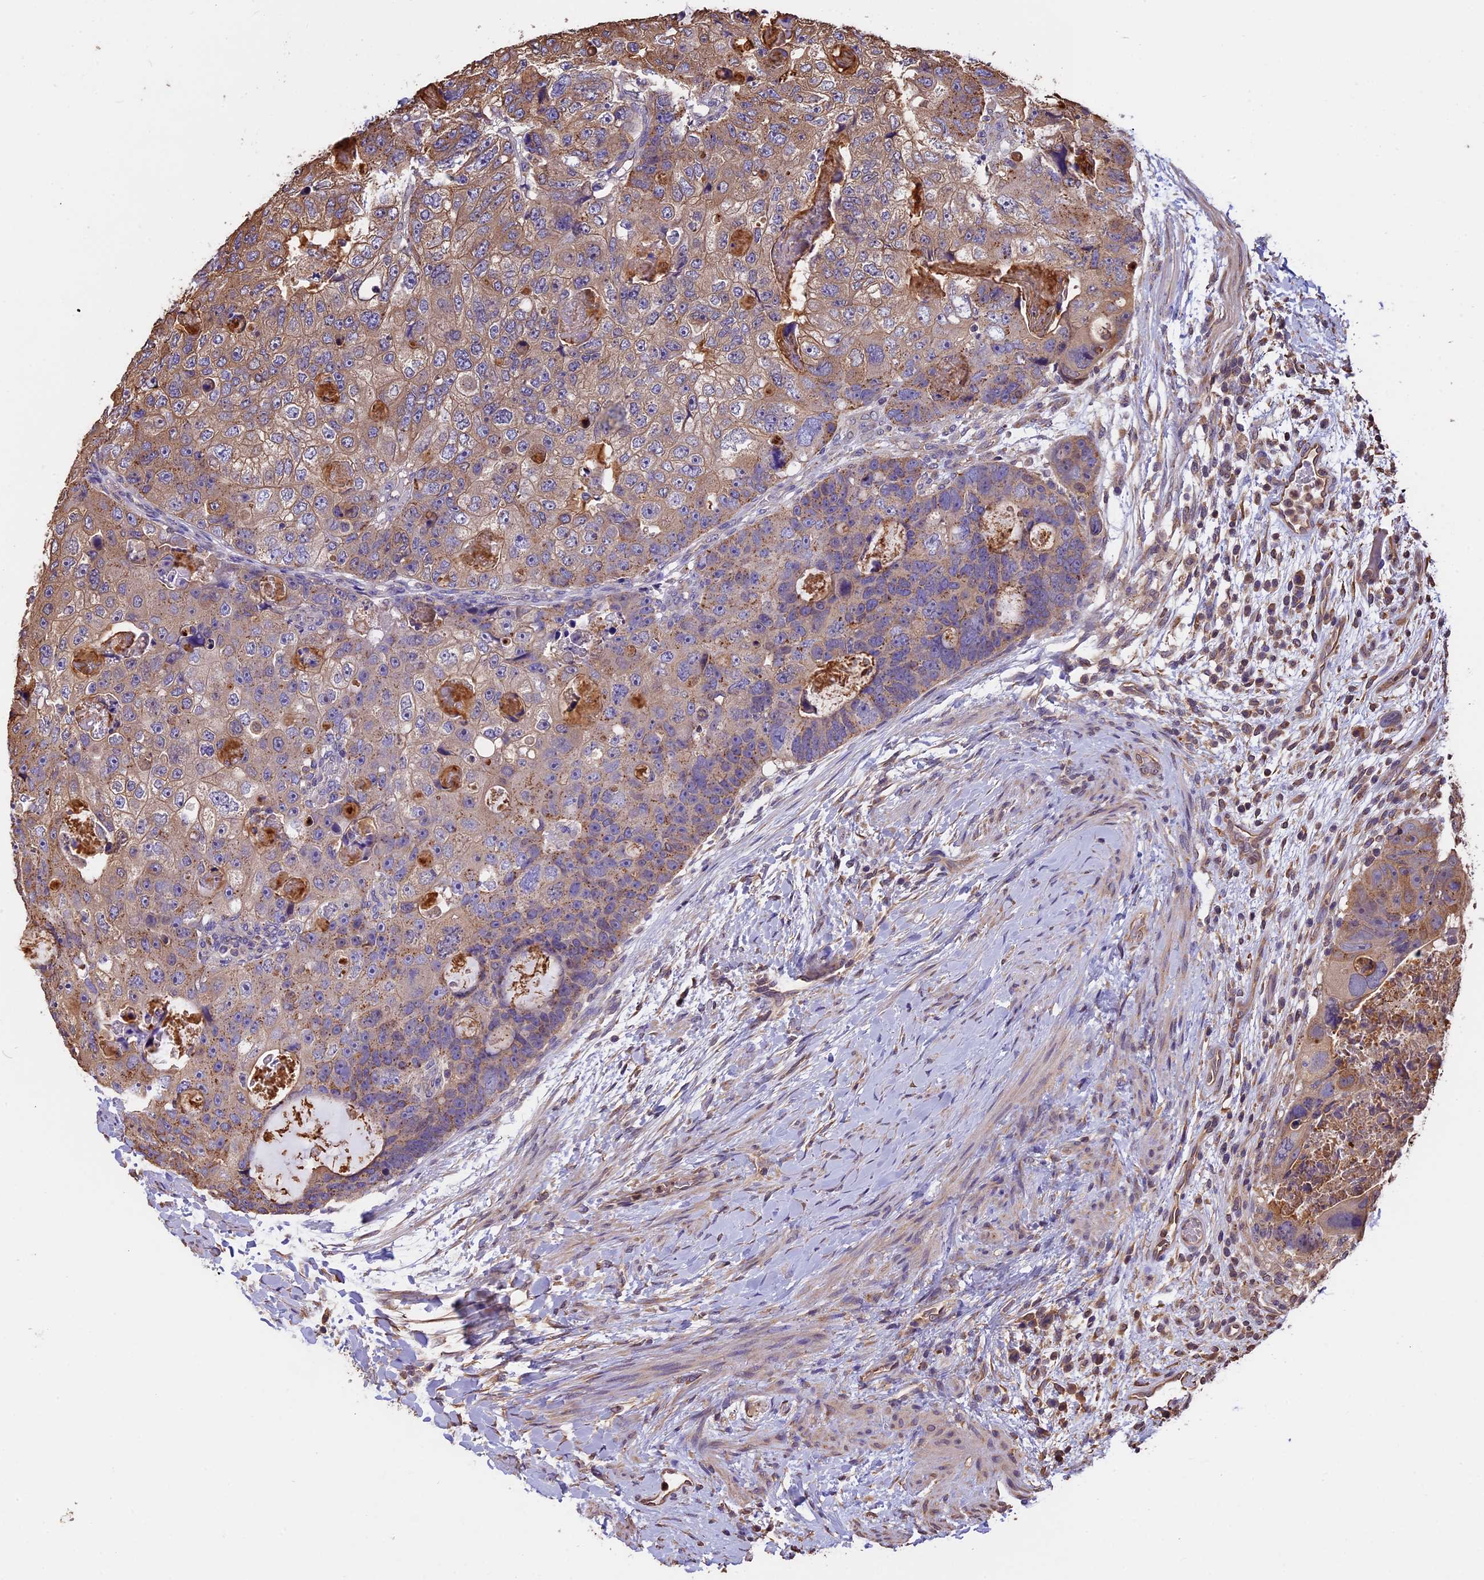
{"staining": {"intensity": "weak", "quantity": "25%-75%", "location": "cytoplasmic/membranous"}, "tissue": "colorectal cancer", "cell_type": "Tumor cells", "image_type": "cancer", "snomed": [{"axis": "morphology", "description": "Adenocarcinoma, NOS"}, {"axis": "topography", "description": "Rectum"}], "caption": "Immunohistochemical staining of adenocarcinoma (colorectal) reveals low levels of weak cytoplasmic/membranous staining in approximately 25%-75% of tumor cells.", "gene": "CHMP2A", "patient": {"sex": "male", "age": 59}}